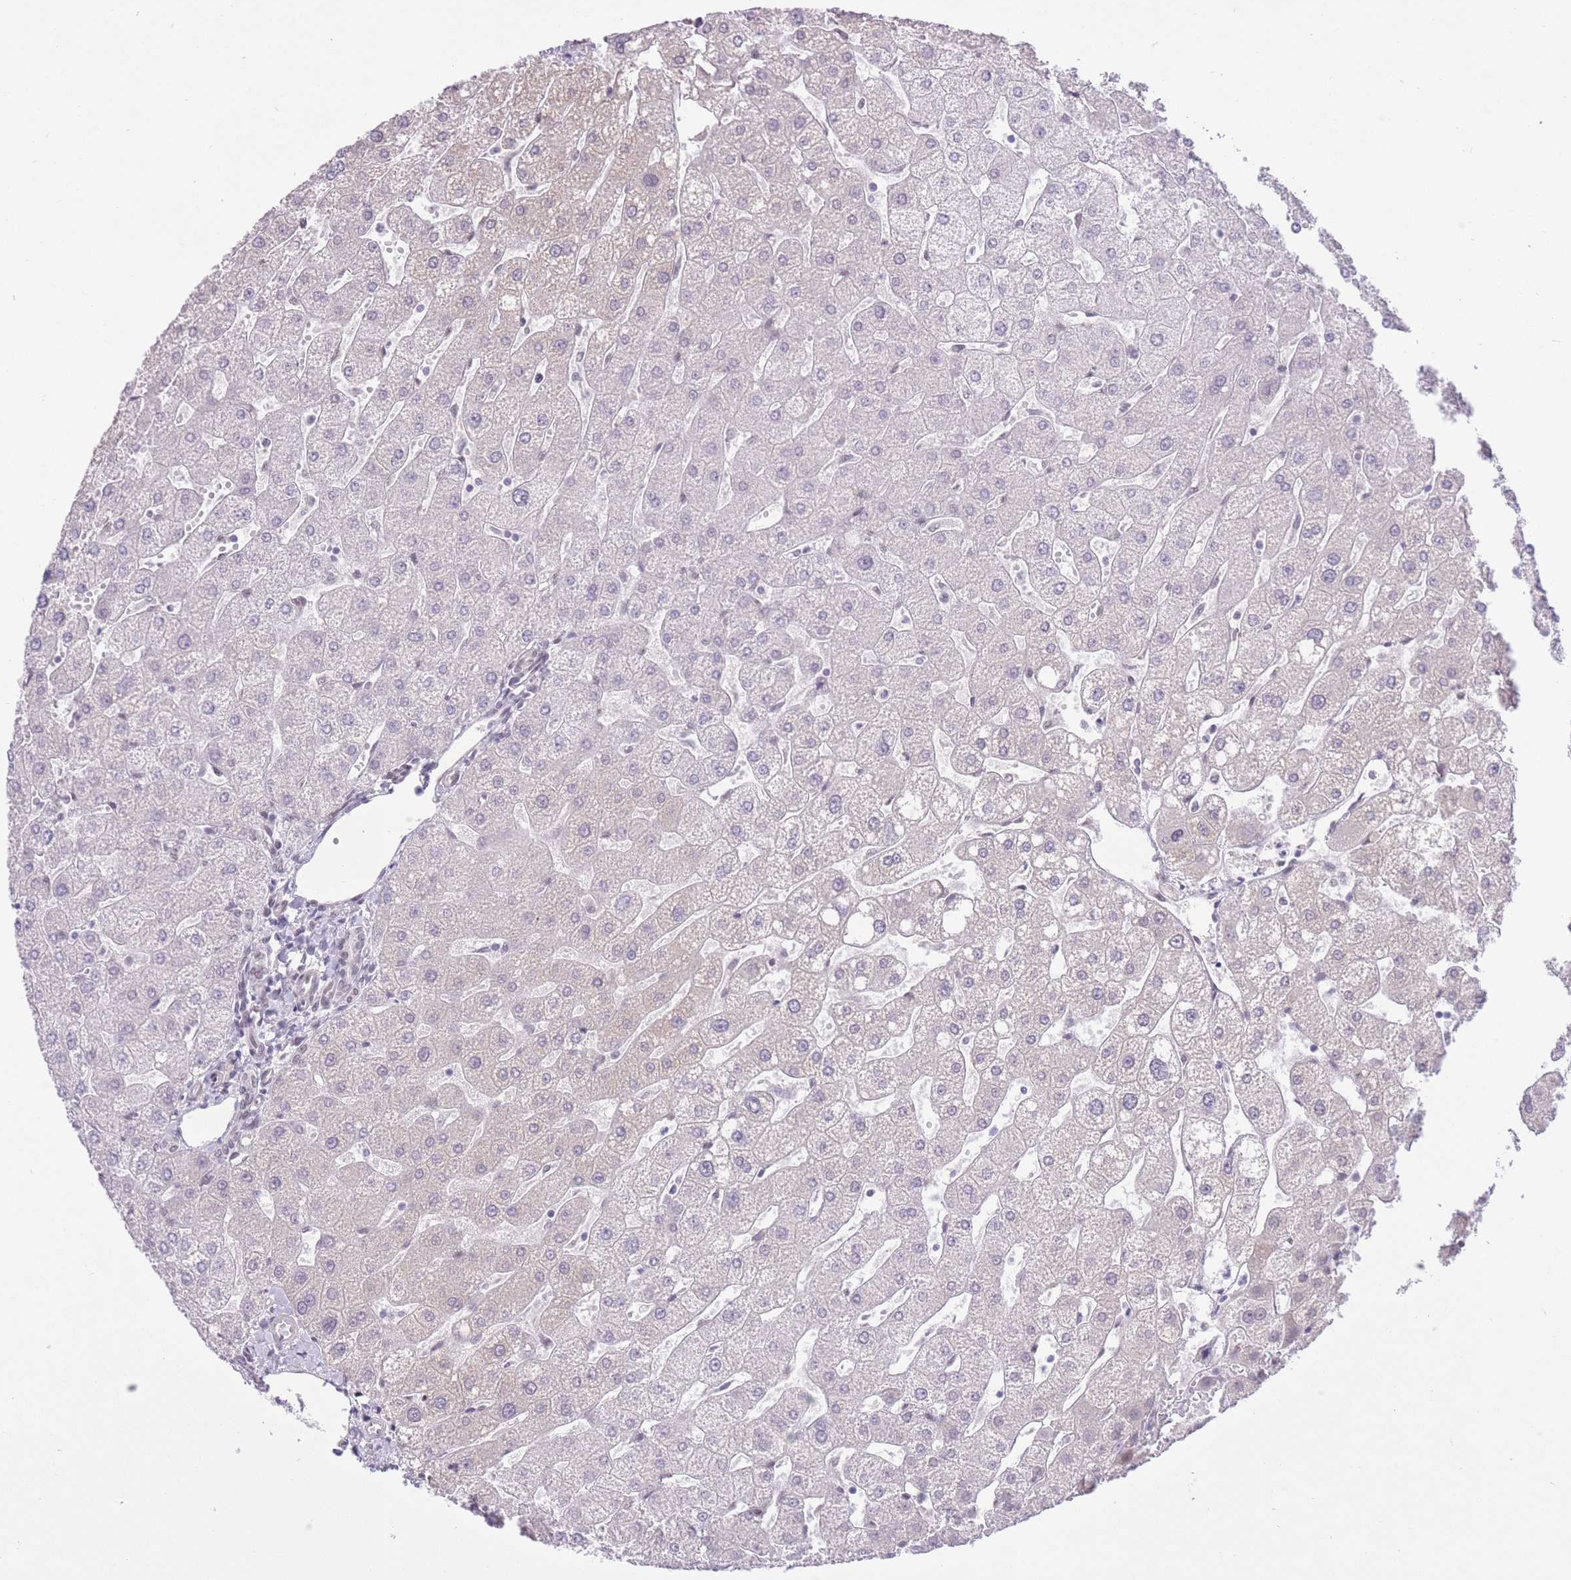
{"staining": {"intensity": "weak", "quantity": "25%-75%", "location": "nuclear"}, "tissue": "liver", "cell_type": "Cholangiocytes", "image_type": "normal", "snomed": [{"axis": "morphology", "description": "Normal tissue, NOS"}, {"axis": "topography", "description": "Liver"}], "caption": "Immunohistochemical staining of normal human liver reveals low levels of weak nuclear staining in approximately 25%-75% of cholangiocytes.", "gene": "ZBED5", "patient": {"sex": "male", "age": 67}}